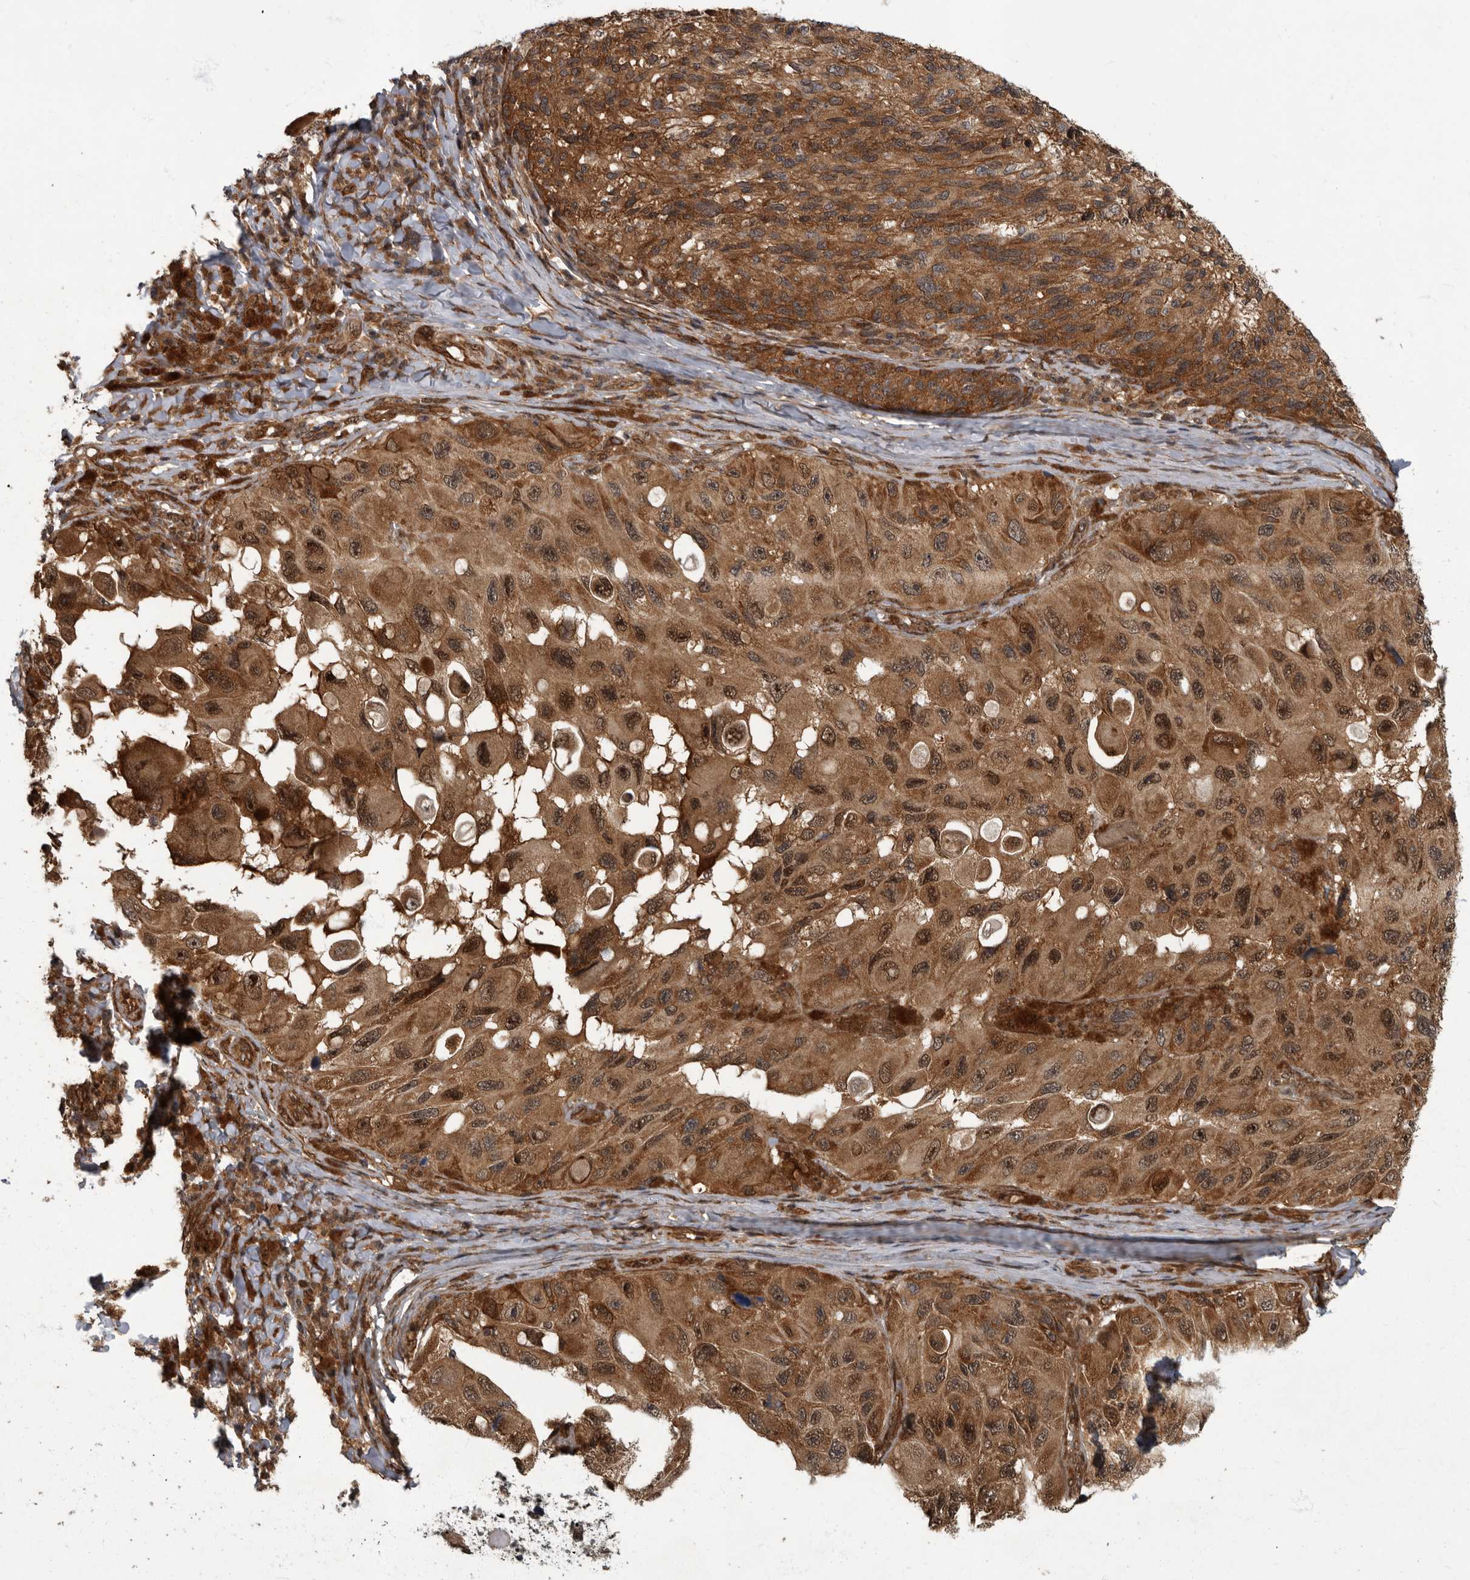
{"staining": {"intensity": "strong", "quantity": ">75%", "location": "cytoplasmic/membranous"}, "tissue": "melanoma", "cell_type": "Tumor cells", "image_type": "cancer", "snomed": [{"axis": "morphology", "description": "Malignant melanoma, NOS"}, {"axis": "topography", "description": "Skin"}], "caption": "Malignant melanoma stained with a brown dye shows strong cytoplasmic/membranous positive positivity in about >75% of tumor cells.", "gene": "VPS50", "patient": {"sex": "female", "age": 73}}